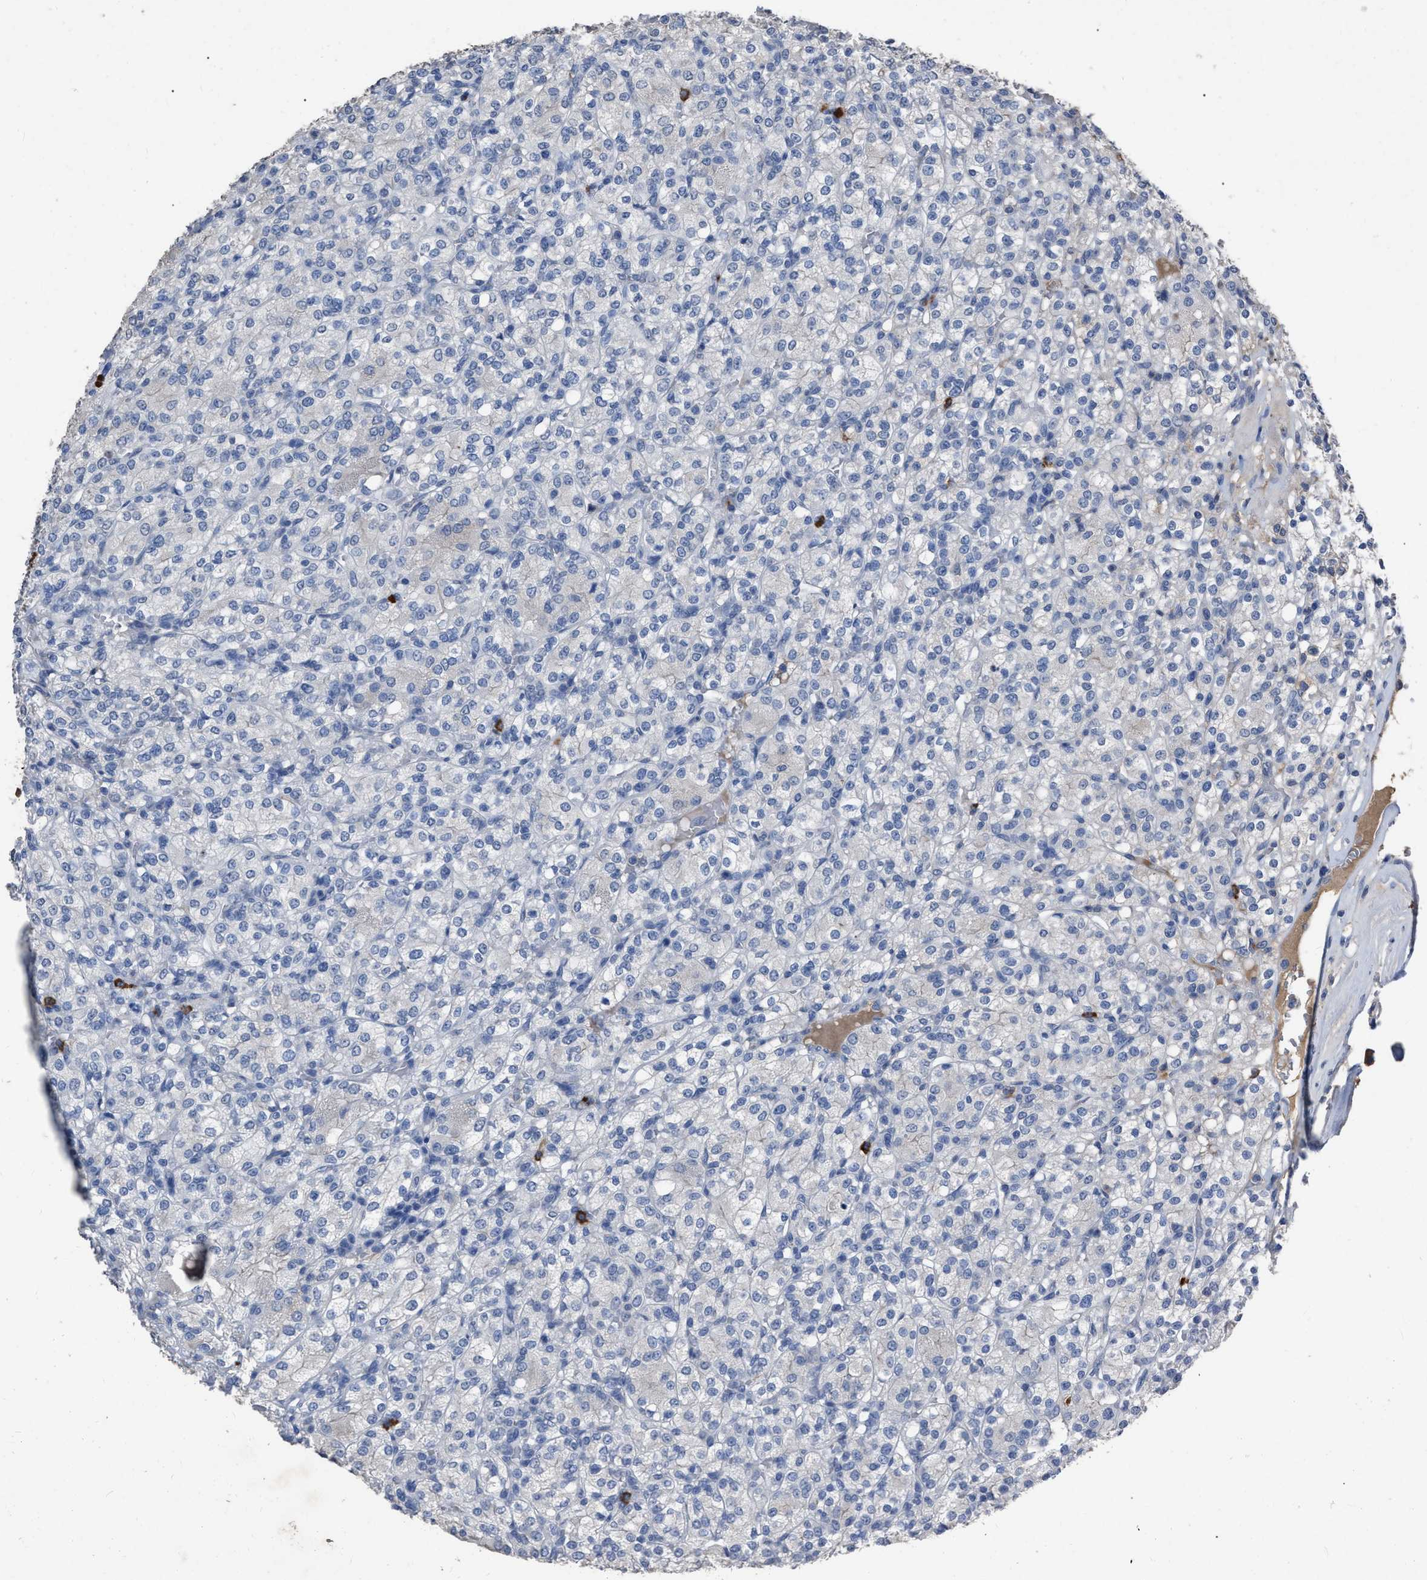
{"staining": {"intensity": "negative", "quantity": "none", "location": "none"}, "tissue": "renal cancer", "cell_type": "Tumor cells", "image_type": "cancer", "snomed": [{"axis": "morphology", "description": "Adenocarcinoma, NOS"}, {"axis": "topography", "description": "Kidney"}], "caption": "Renal cancer was stained to show a protein in brown. There is no significant expression in tumor cells. Nuclei are stained in blue.", "gene": "HABP2", "patient": {"sex": "male", "age": 77}}